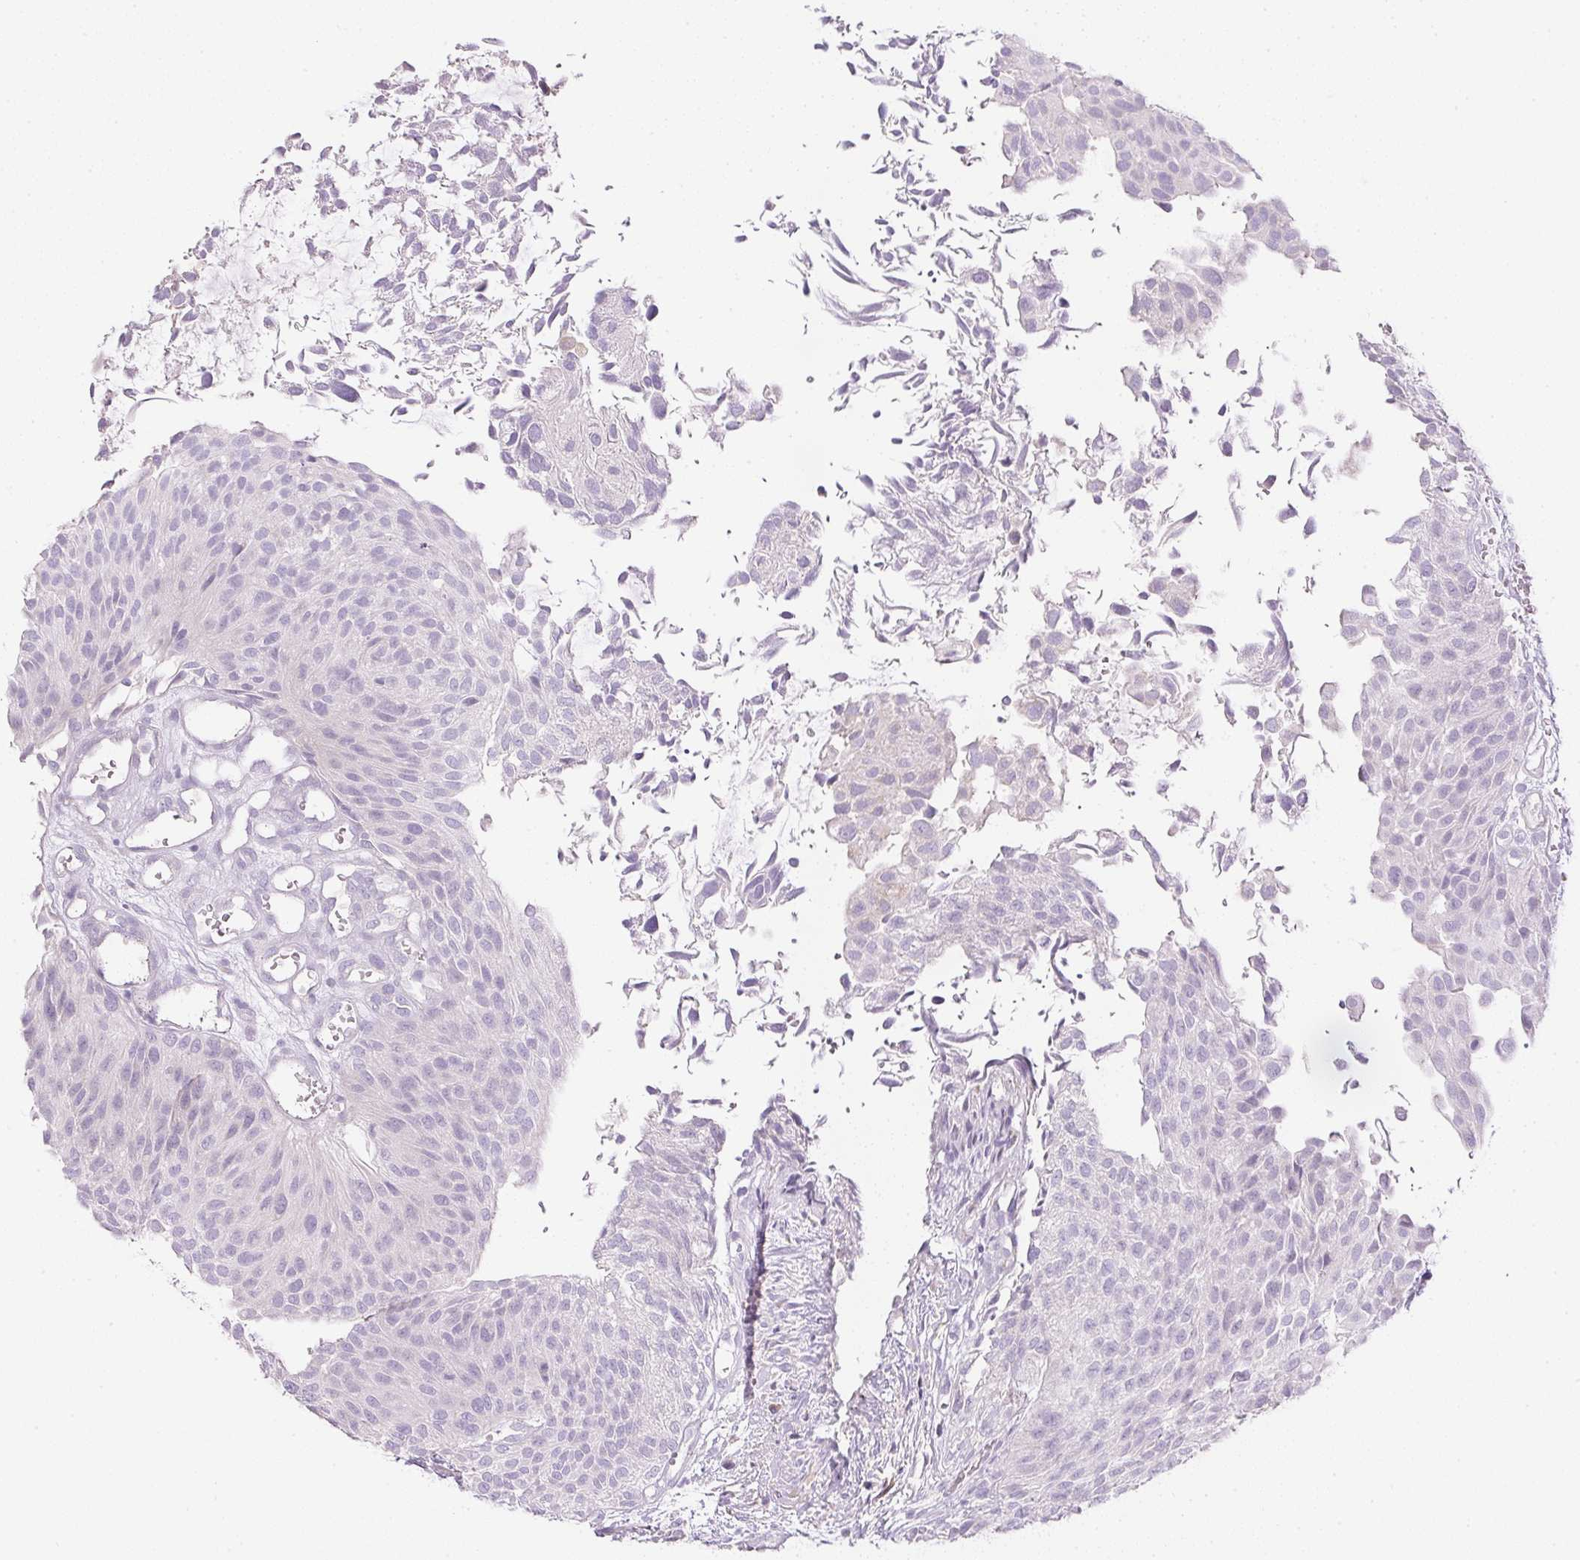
{"staining": {"intensity": "negative", "quantity": "none", "location": "none"}, "tissue": "urothelial cancer", "cell_type": "Tumor cells", "image_type": "cancer", "snomed": [{"axis": "morphology", "description": "Urothelial carcinoma, NOS"}, {"axis": "topography", "description": "Urinary bladder"}], "caption": "IHC photomicrograph of transitional cell carcinoma stained for a protein (brown), which demonstrates no staining in tumor cells. (DAB (3,3'-diaminobenzidine) immunohistochemistry with hematoxylin counter stain).", "gene": "CTRL", "patient": {"sex": "male", "age": 84}}